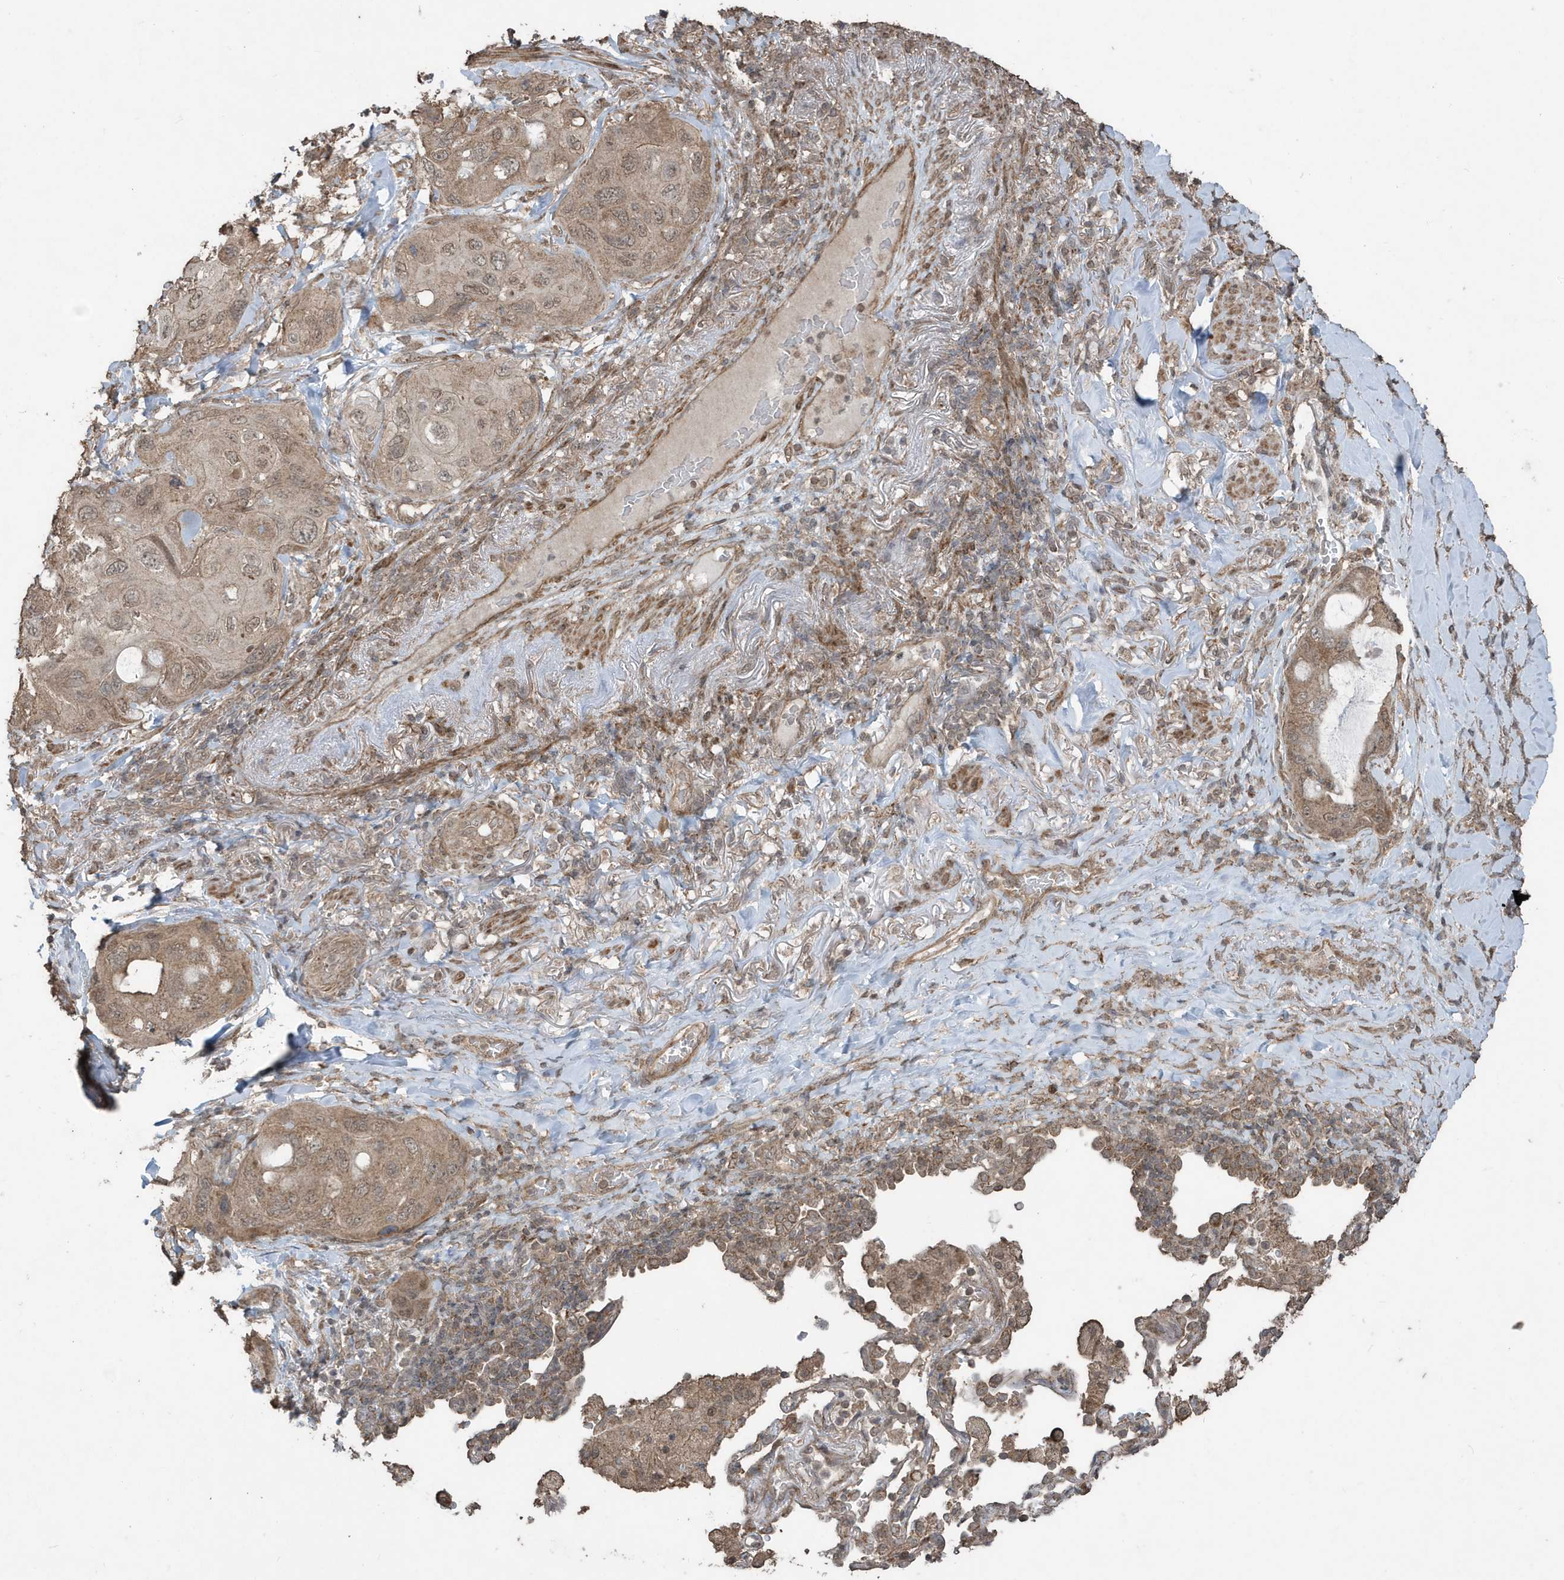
{"staining": {"intensity": "moderate", "quantity": ">75%", "location": "cytoplasmic/membranous,nuclear"}, "tissue": "lung cancer", "cell_type": "Tumor cells", "image_type": "cancer", "snomed": [{"axis": "morphology", "description": "Squamous cell carcinoma, NOS"}, {"axis": "topography", "description": "Lung"}], "caption": "Brown immunohistochemical staining in lung cancer demonstrates moderate cytoplasmic/membranous and nuclear expression in about >75% of tumor cells.", "gene": "PAXBP1", "patient": {"sex": "female", "age": 73}}